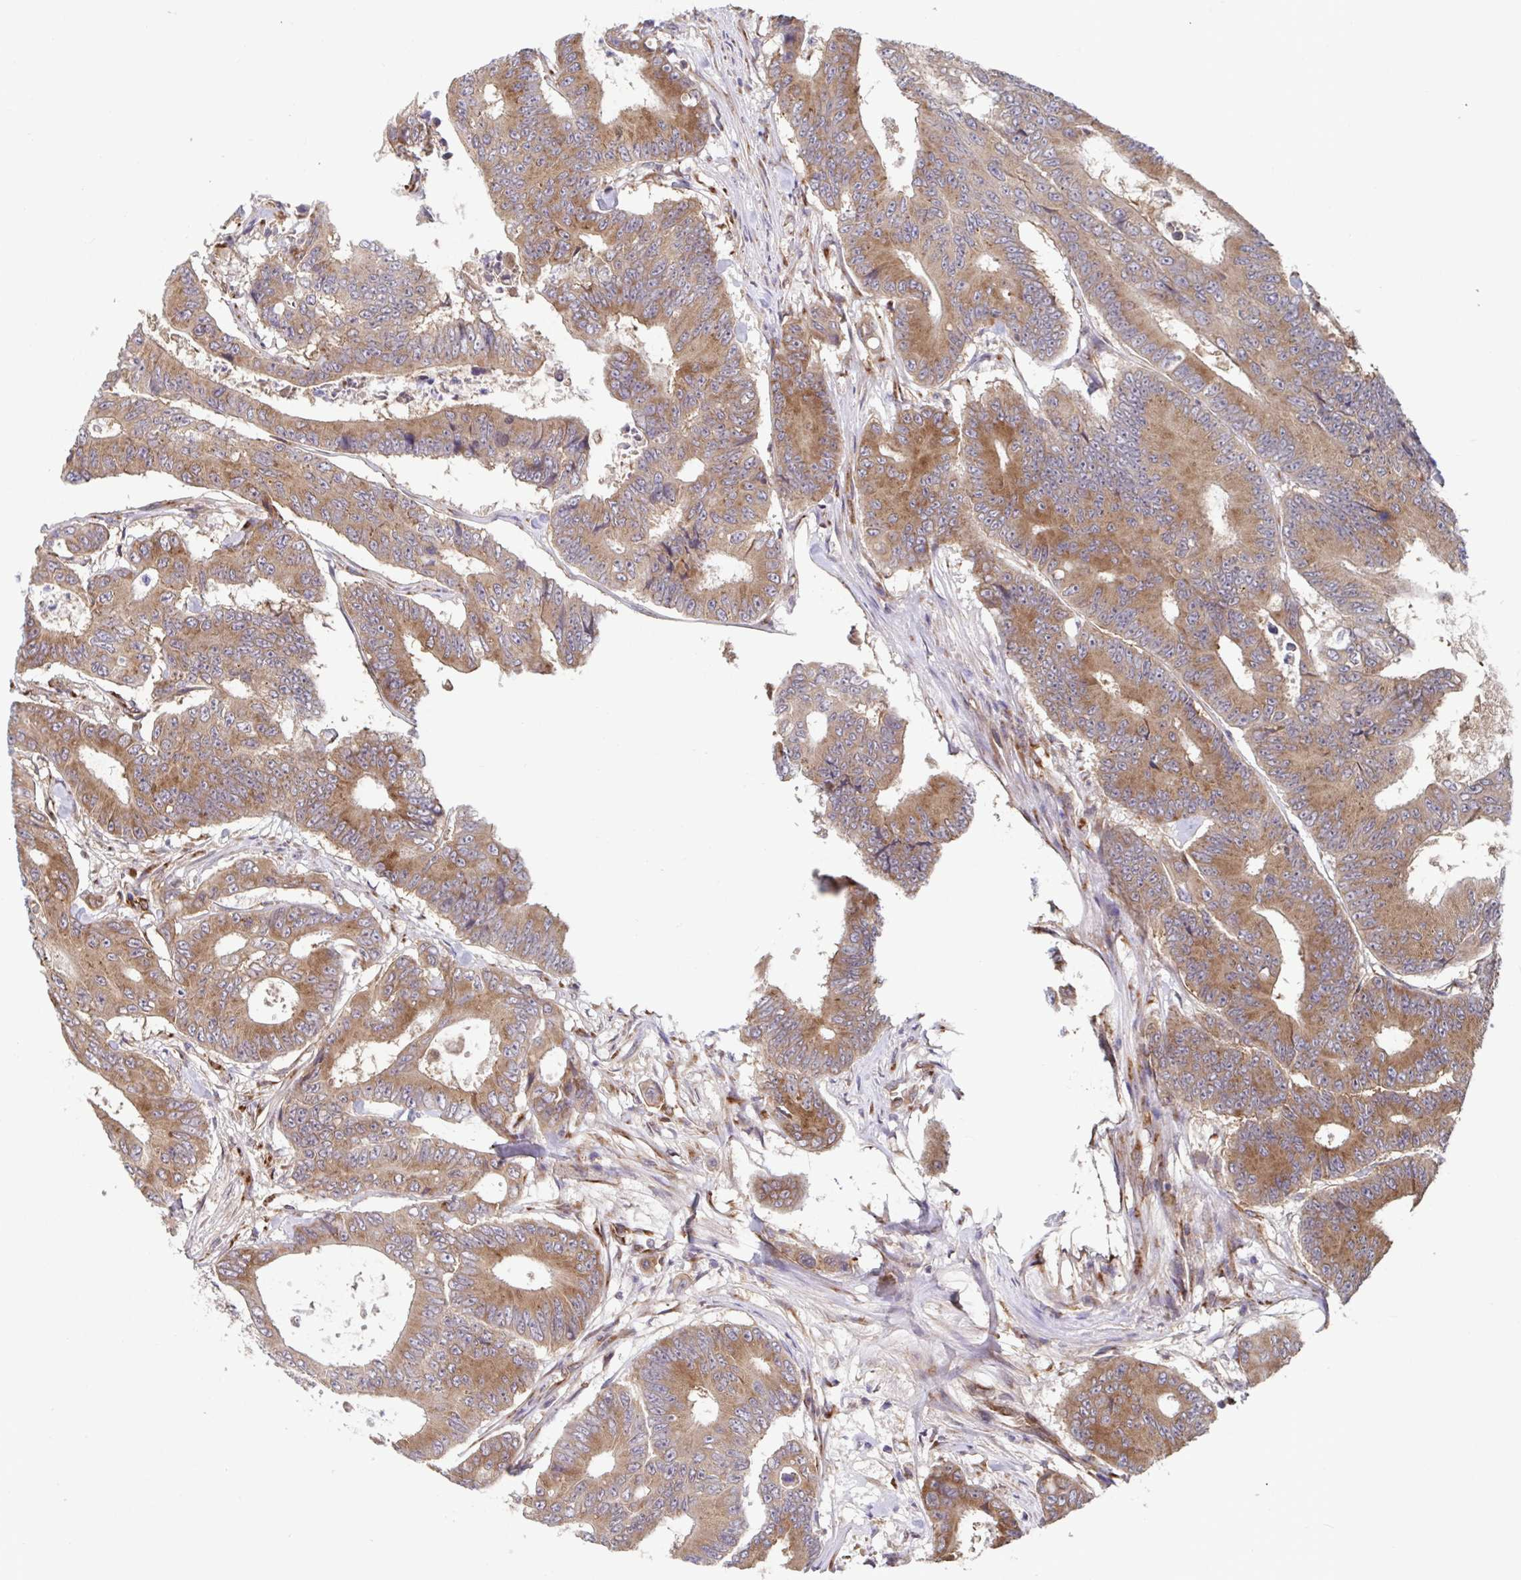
{"staining": {"intensity": "moderate", "quantity": ">75%", "location": "cytoplasmic/membranous"}, "tissue": "colorectal cancer", "cell_type": "Tumor cells", "image_type": "cancer", "snomed": [{"axis": "morphology", "description": "Adenocarcinoma, NOS"}, {"axis": "topography", "description": "Colon"}], "caption": "Brown immunohistochemical staining in human colorectal adenocarcinoma demonstrates moderate cytoplasmic/membranous expression in approximately >75% of tumor cells. Using DAB (3,3'-diaminobenzidine) (brown) and hematoxylin (blue) stains, captured at high magnification using brightfield microscopy.", "gene": "ATP5MJ", "patient": {"sex": "female", "age": 48}}